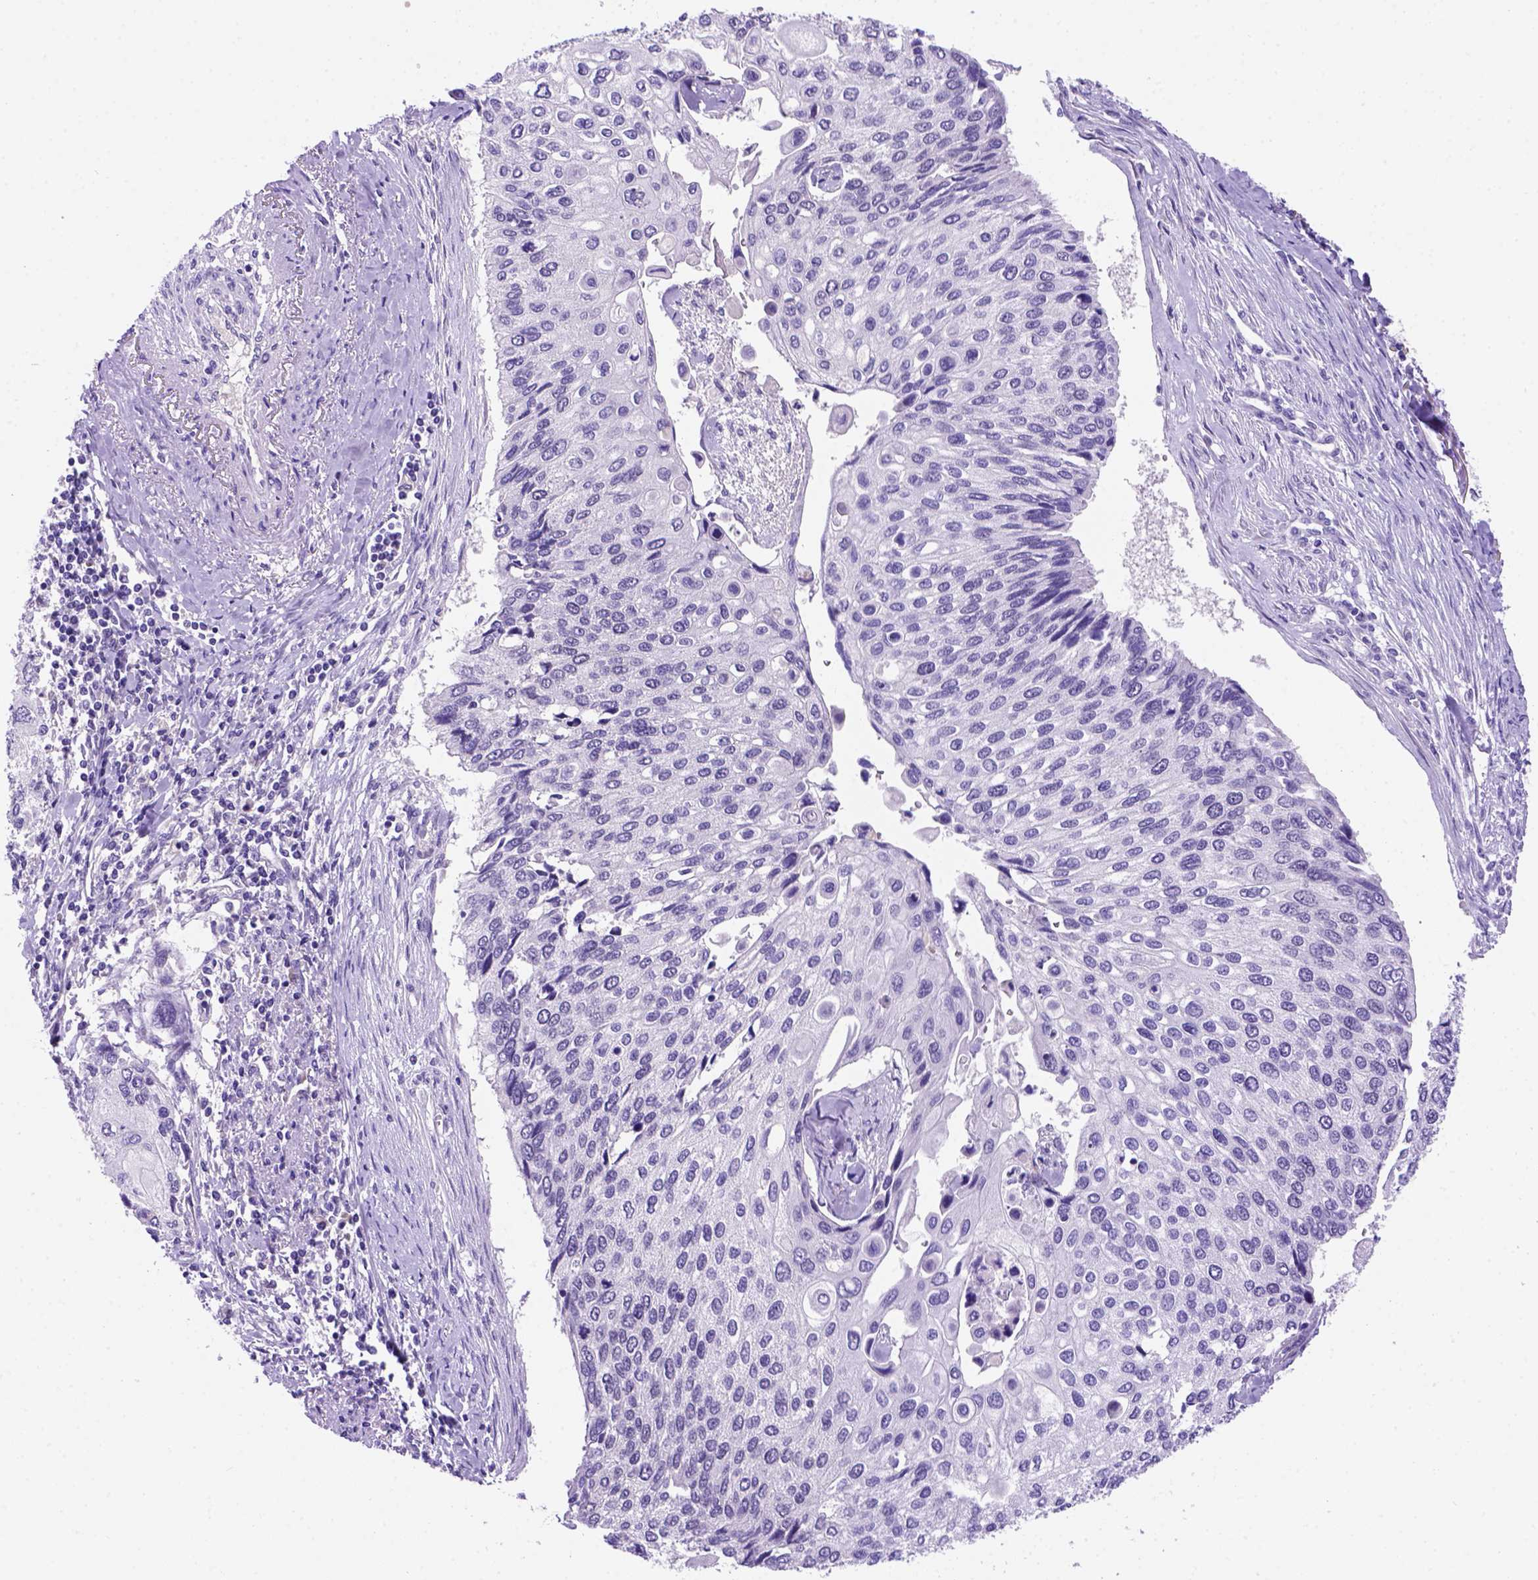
{"staining": {"intensity": "negative", "quantity": "none", "location": "none"}, "tissue": "lung cancer", "cell_type": "Tumor cells", "image_type": "cancer", "snomed": [{"axis": "morphology", "description": "Squamous cell carcinoma, NOS"}, {"axis": "morphology", "description": "Squamous cell carcinoma, metastatic, NOS"}, {"axis": "topography", "description": "Lung"}], "caption": "Protein analysis of lung squamous cell carcinoma demonstrates no significant positivity in tumor cells. (Stains: DAB (3,3'-diaminobenzidine) immunohistochemistry with hematoxylin counter stain, Microscopy: brightfield microscopy at high magnification).", "gene": "FAM81B", "patient": {"sex": "male", "age": 63}}